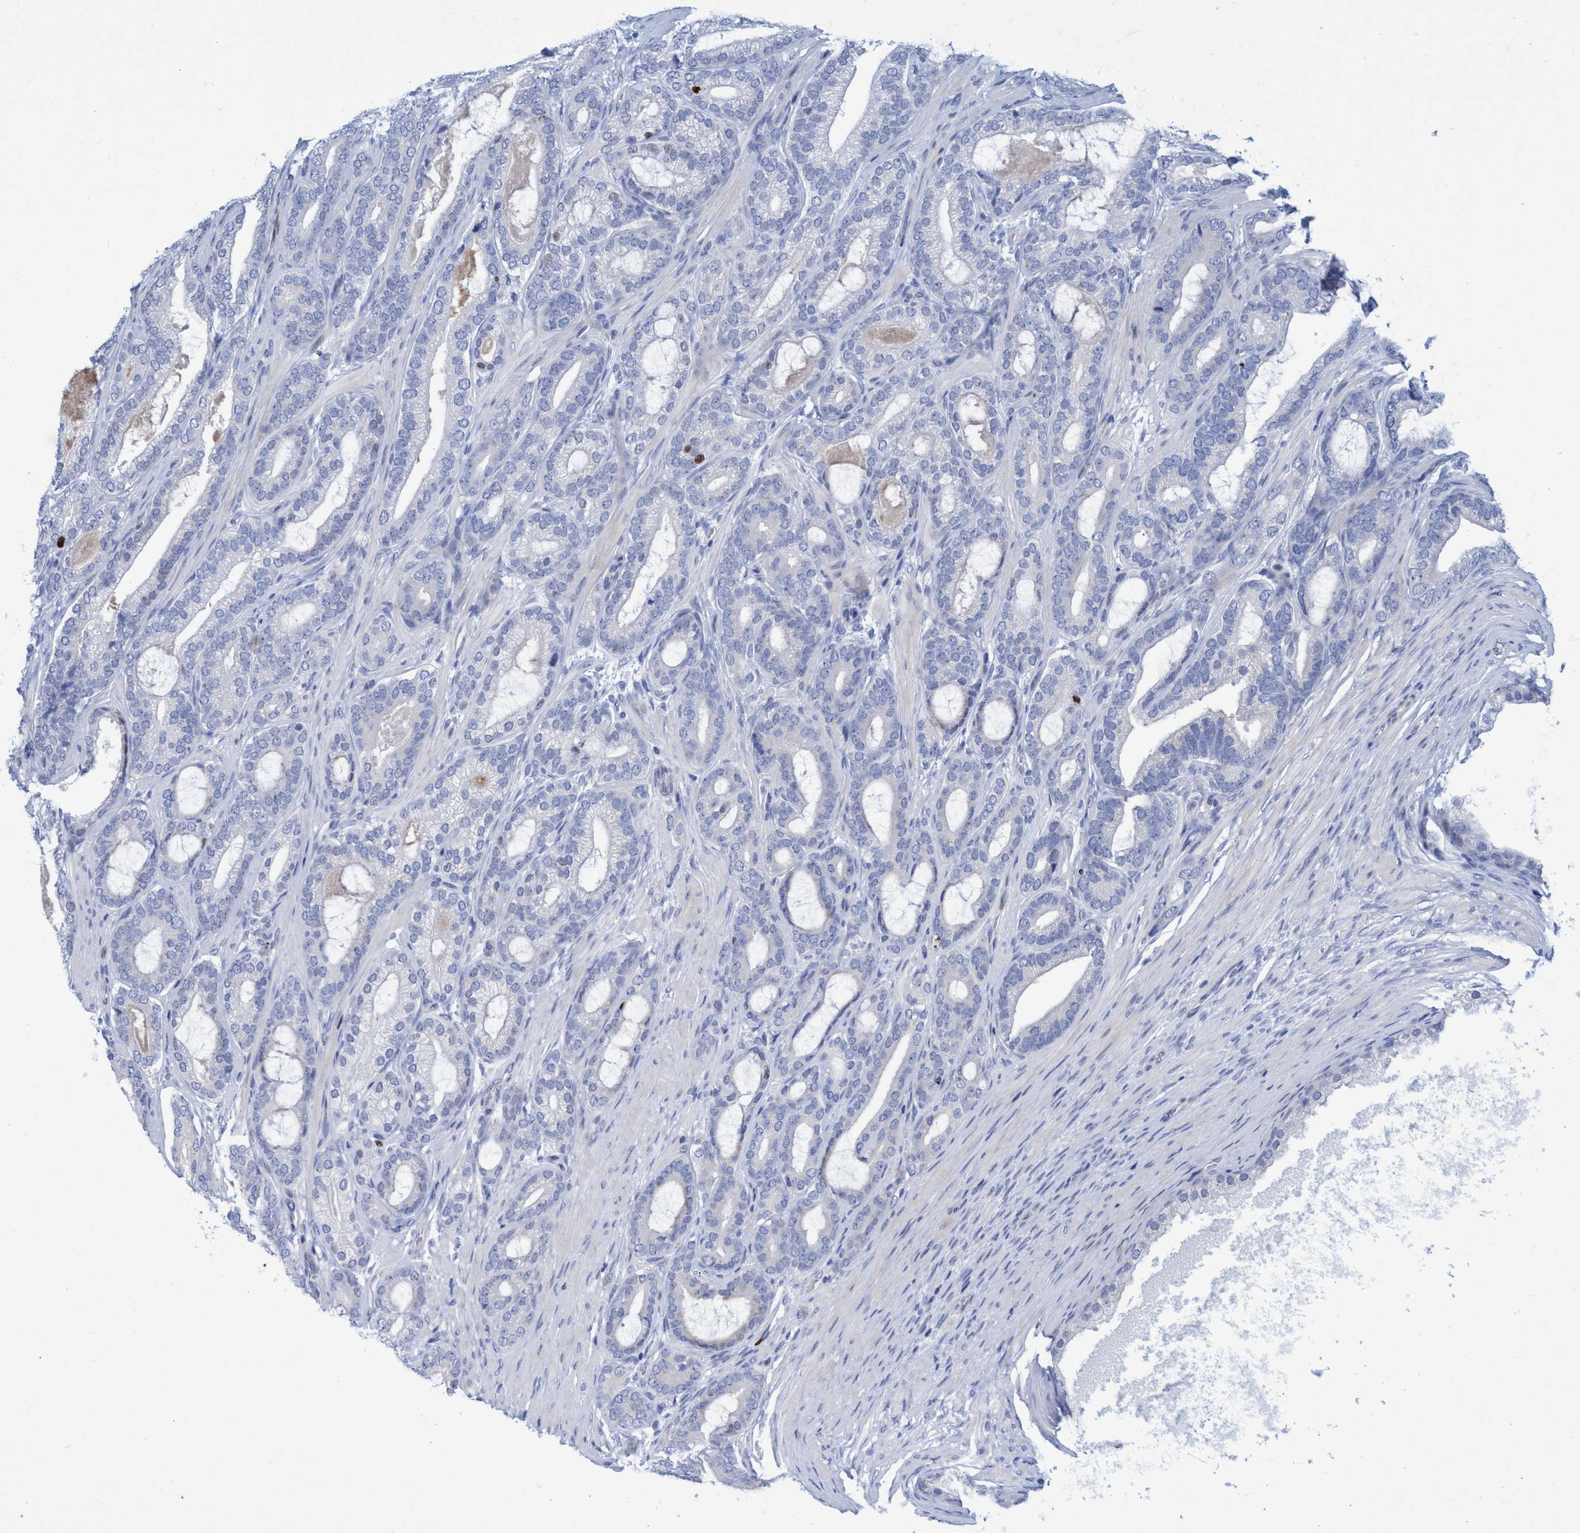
{"staining": {"intensity": "negative", "quantity": "none", "location": "none"}, "tissue": "prostate cancer", "cell_type": "Tumor cells", "image_type": "cancer", "snomed": [{"axis": "morphology", "description": "Adenocarcinoma, High grade"}, {"axis": "topography", "description": "Prostate"}], "caption": "High power microscopy micrograph of an immunohistochemistry (IHC) histopathology image of prostate cancer (adenocarcinoma (high-grade)), revealing no significant expression in tumor cells.", "gene": "R3HCC1", "patient": {"sex": "male", "age": 60}}